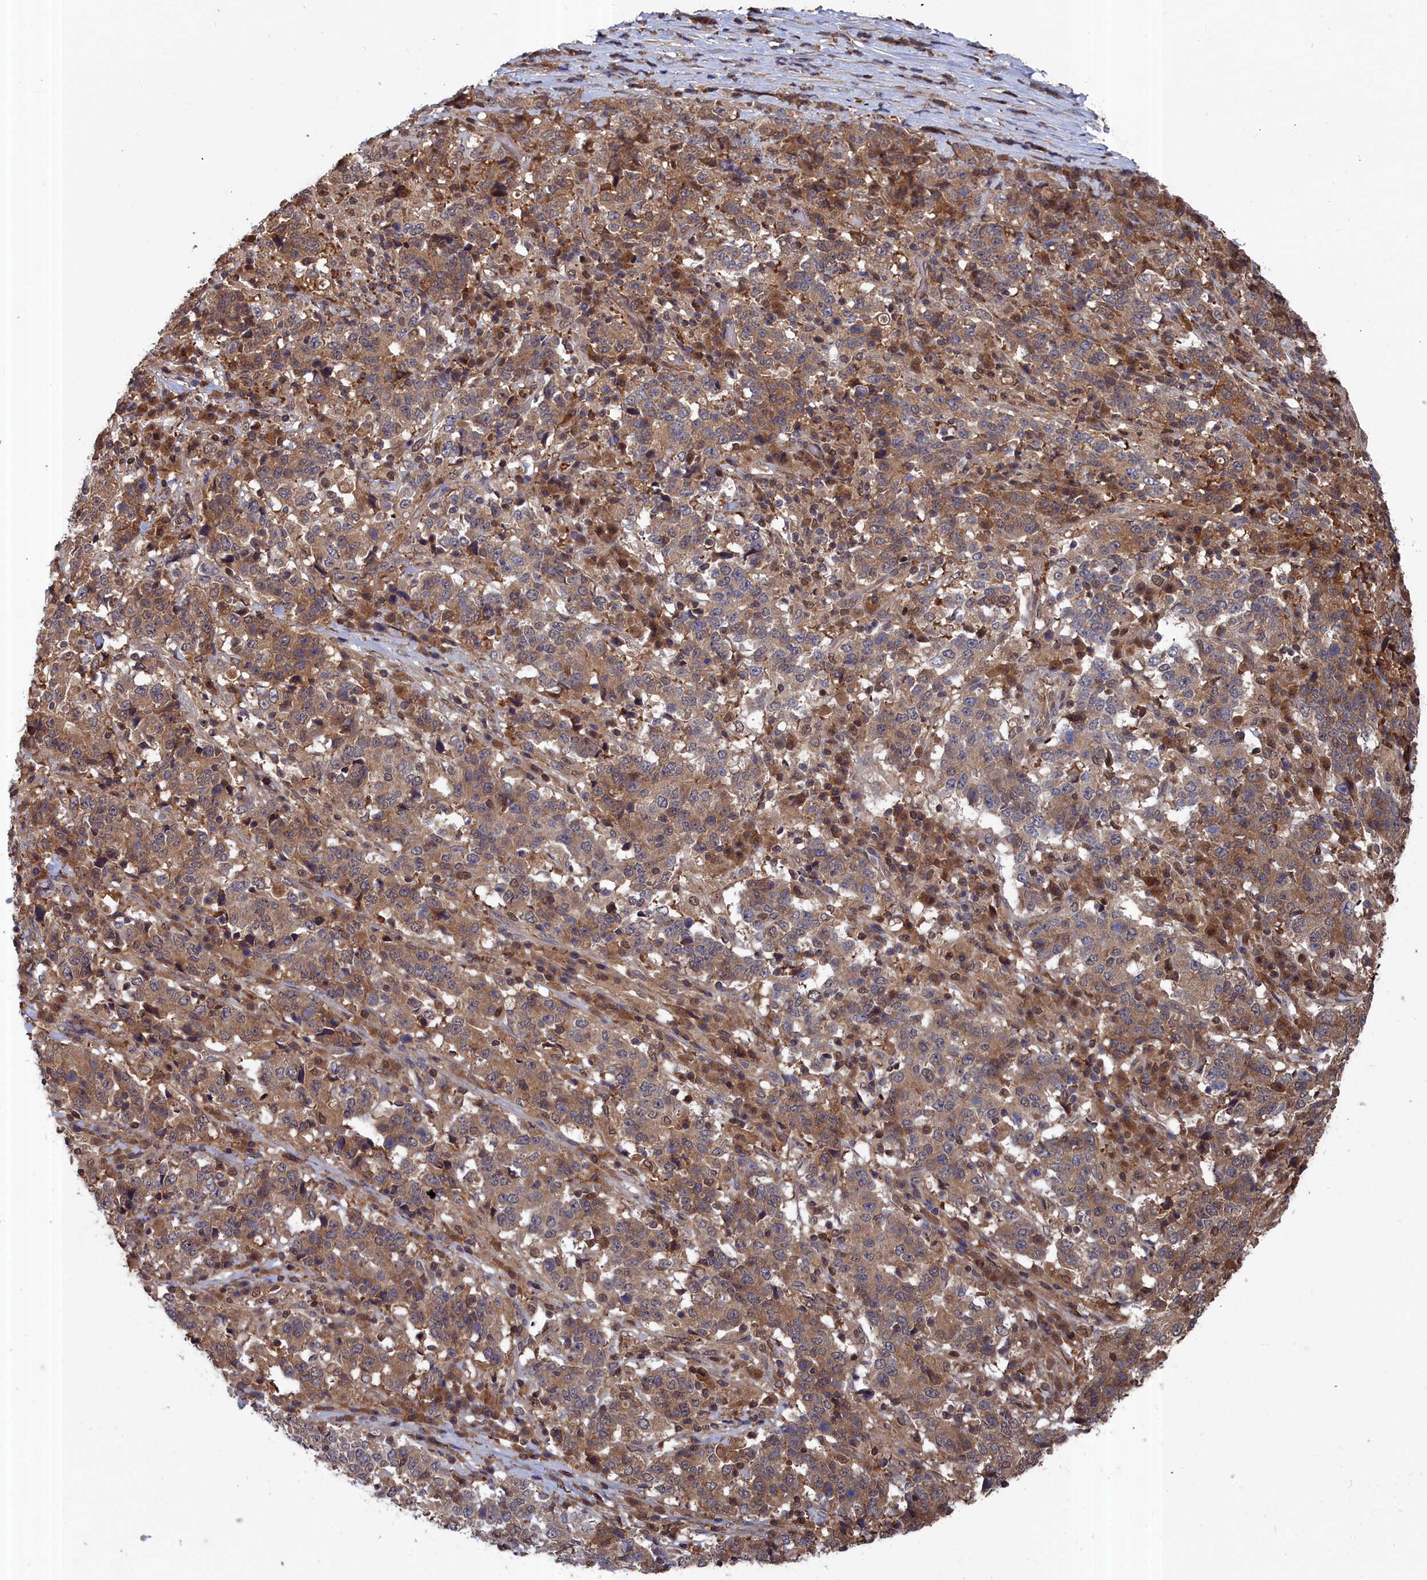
{"staining": {"intensity": "moderate", "quantity": ">75%", "location": "cytoplasmic/membranous"}, "tissue": "stomach cancer", "cell_type": "Tumor cells", "image_type": "cancer", "snomed": [{"axis": "morphology", "description": "Adenocarcinoma, NOS"}, {"axis": "topography", "description": "Stomach"}], "caption": "Protein staining of adenocarcinoma (stomach) tissue shows moderate cytoplasmic/membranous expression in approximately >75% of tumor cells.", "gene": "GFRA2", "patient": {"sex": "male", "age": 59}}